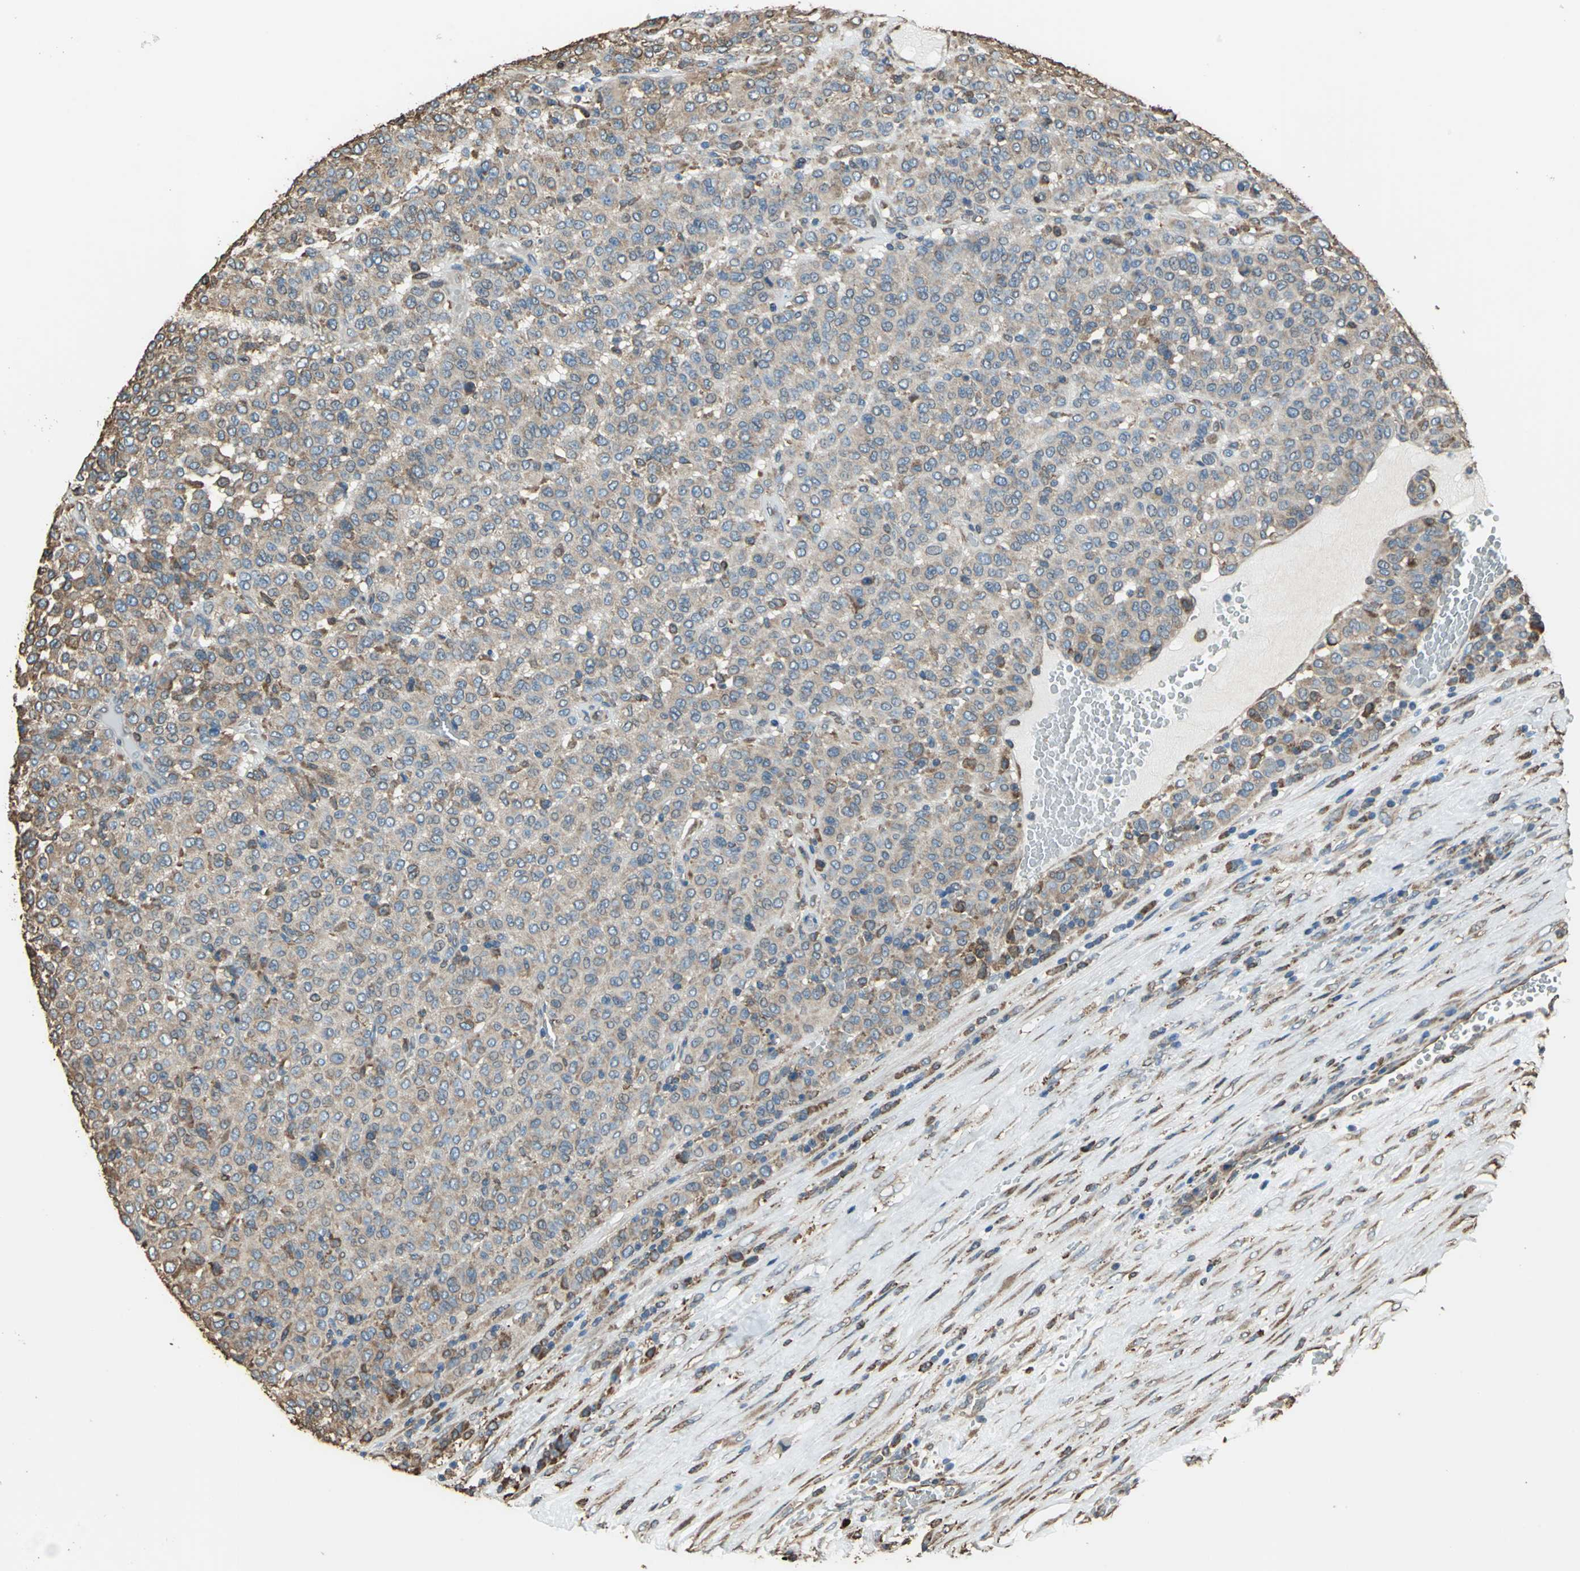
{"staining": {"intensity": "moderate", "quantity": ">75%", "location": "cytoplasmic/membranous"}, "tissue": "melanoma", "cell_type": "Tumor cells", "image_type": "cancer", "snomed": [{"axis": "morphology", "description": "Malignant melanoma, Metastatic site"}, {"axis": "topography", "description": "Pancreas"}], "caption": "Malignant melanoma (metastatic site) stained for a protein demonstrates moderate cytoplasmic/membranous positivity in tumor cells.", "gene": "GPANK1", "patient": {"sex": "female", "age": 30}}